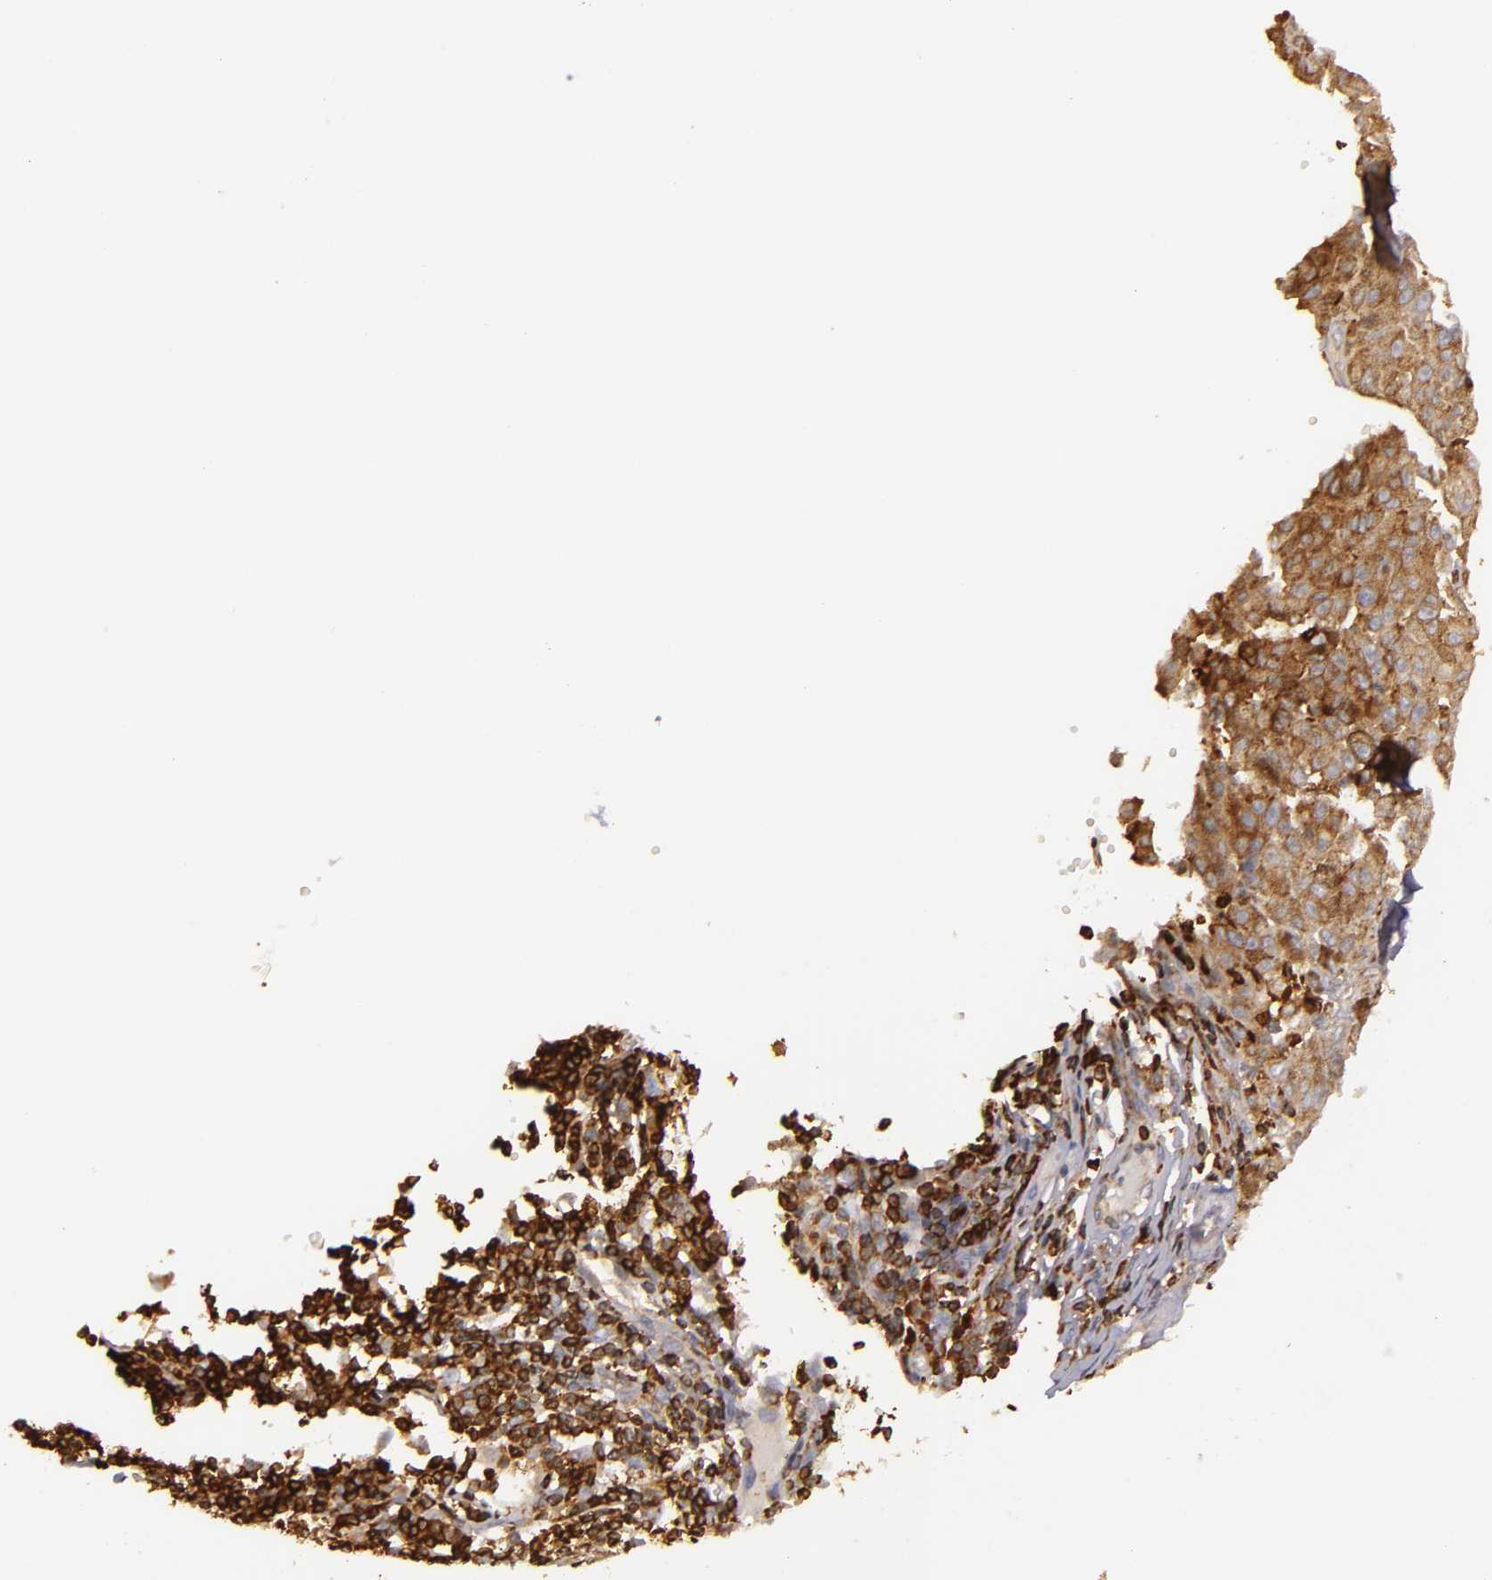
{"staining": {"intensity": "strong", "quantity": ">75%", "location": "cytoplasmic/membranous"}, "tissue": "melanoma", "cell_type": "Tumor cells", "image_type": "cancer", "snomed": [{"axis": "morphology", "description": "Malignant melanoma, NOS"}, {"axis": "topography", "description": "Skin"}], "caption": "Melanoma stained with a brown dye demonstrates strong cytoplasmic/membranous positive expression in approximately >75% of tumor cells.", "gene": "SLC9A3R1", "patient": {"sex": "male", "age": 64}}